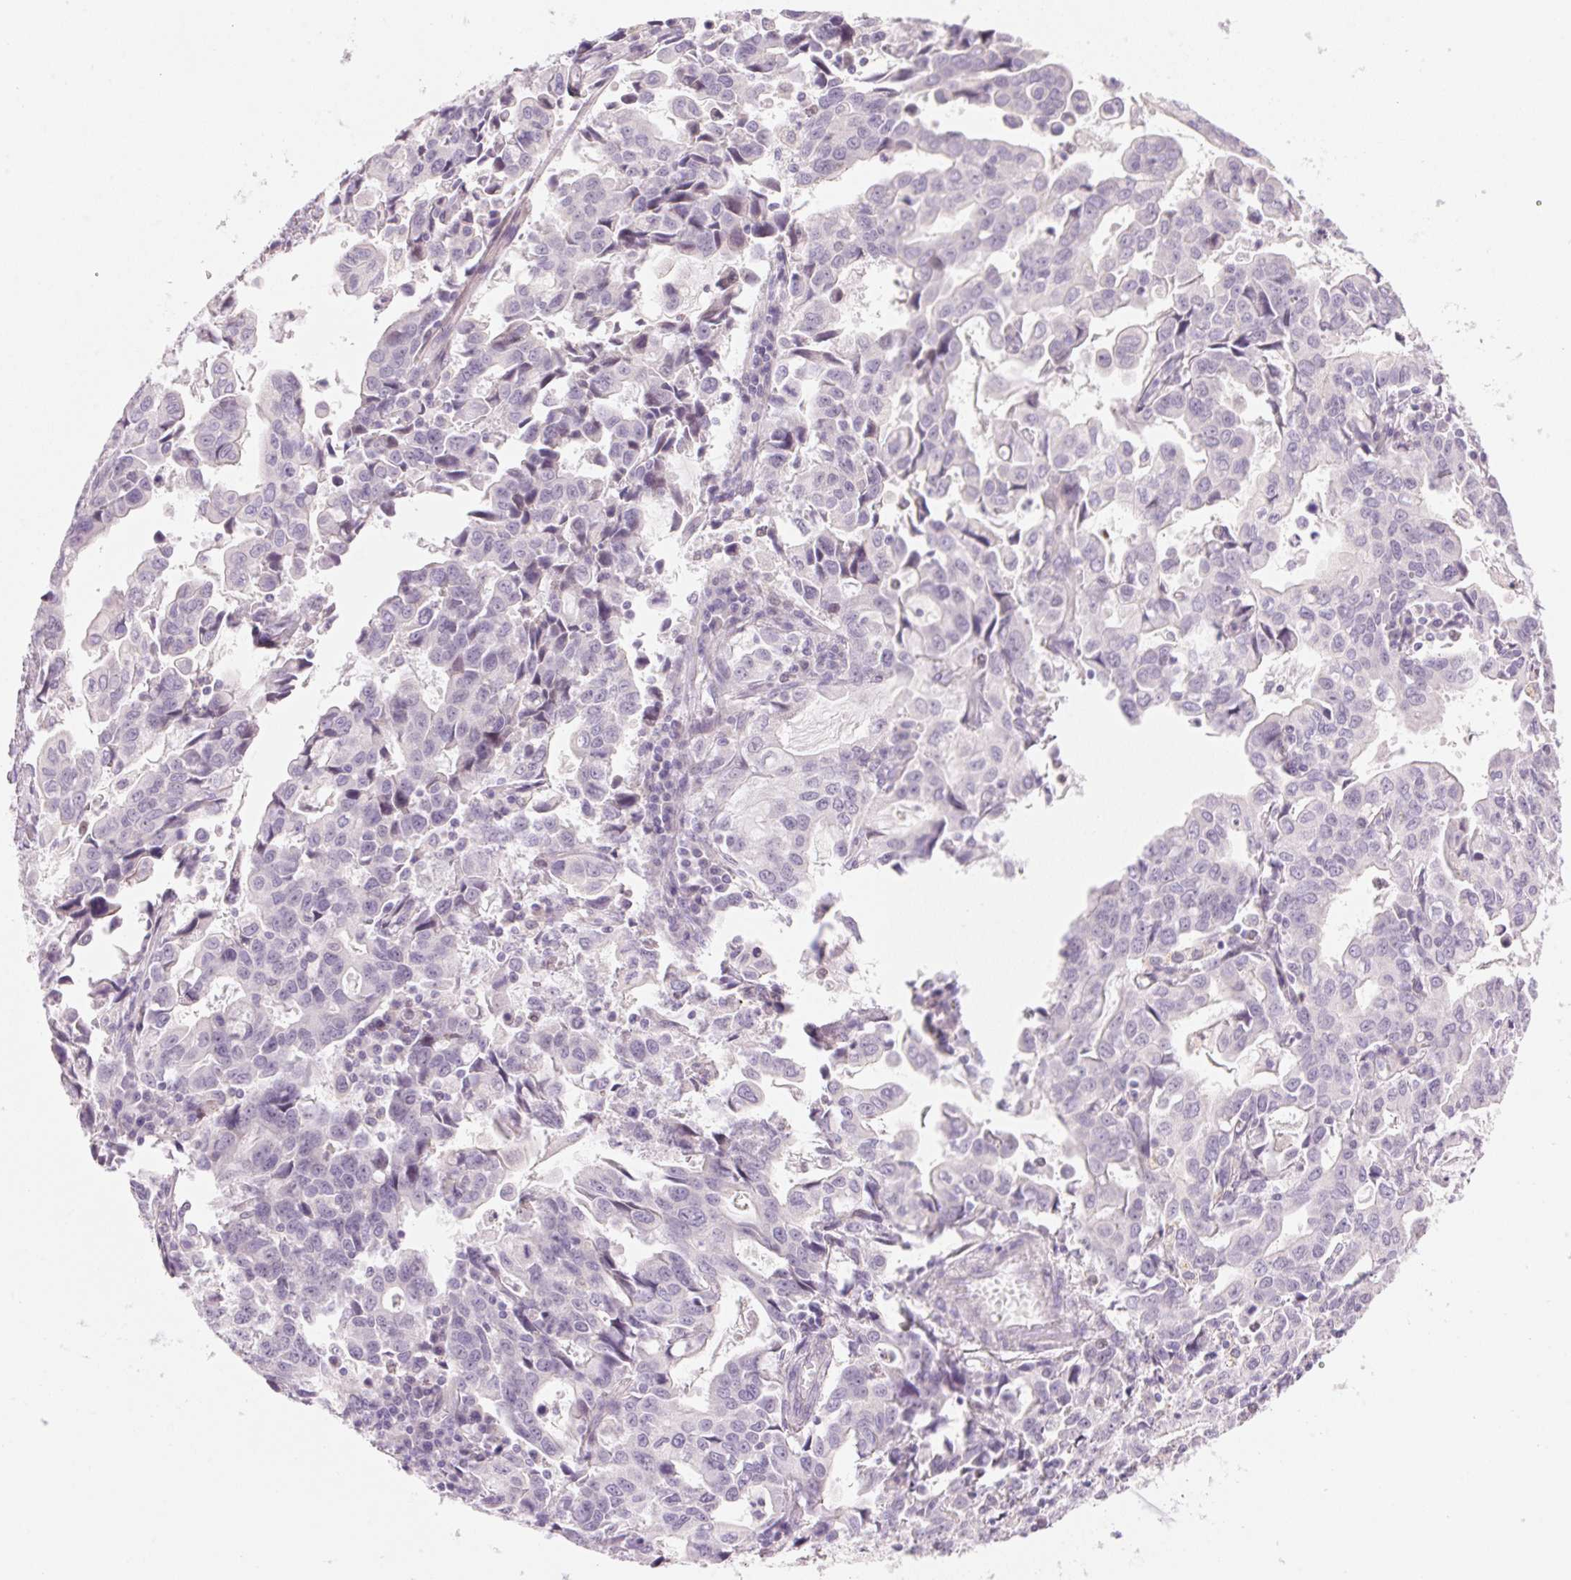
{"staining": {"intensity": "negative", "quantity": "none", "location": "none"}, "tissue": "stomach cancer", "cell_type": "Tumor cells", "image_type": "cancer", "snomed": [{"axis": "morphology", "description": "Adenocarcinoma, NOS"}, {"axis": "topography", "description": "Stomach, upper"}], "caption": "This histopathology image is of stomach adenocarcinoma stained with immunohistochemistry (IHC) to label a protein in brown with the nuclei are counter-stained blue. There is no positivity in tumor cells.", "gene": "TEKT1", "patient": {"sex": "male", "age": 85}}